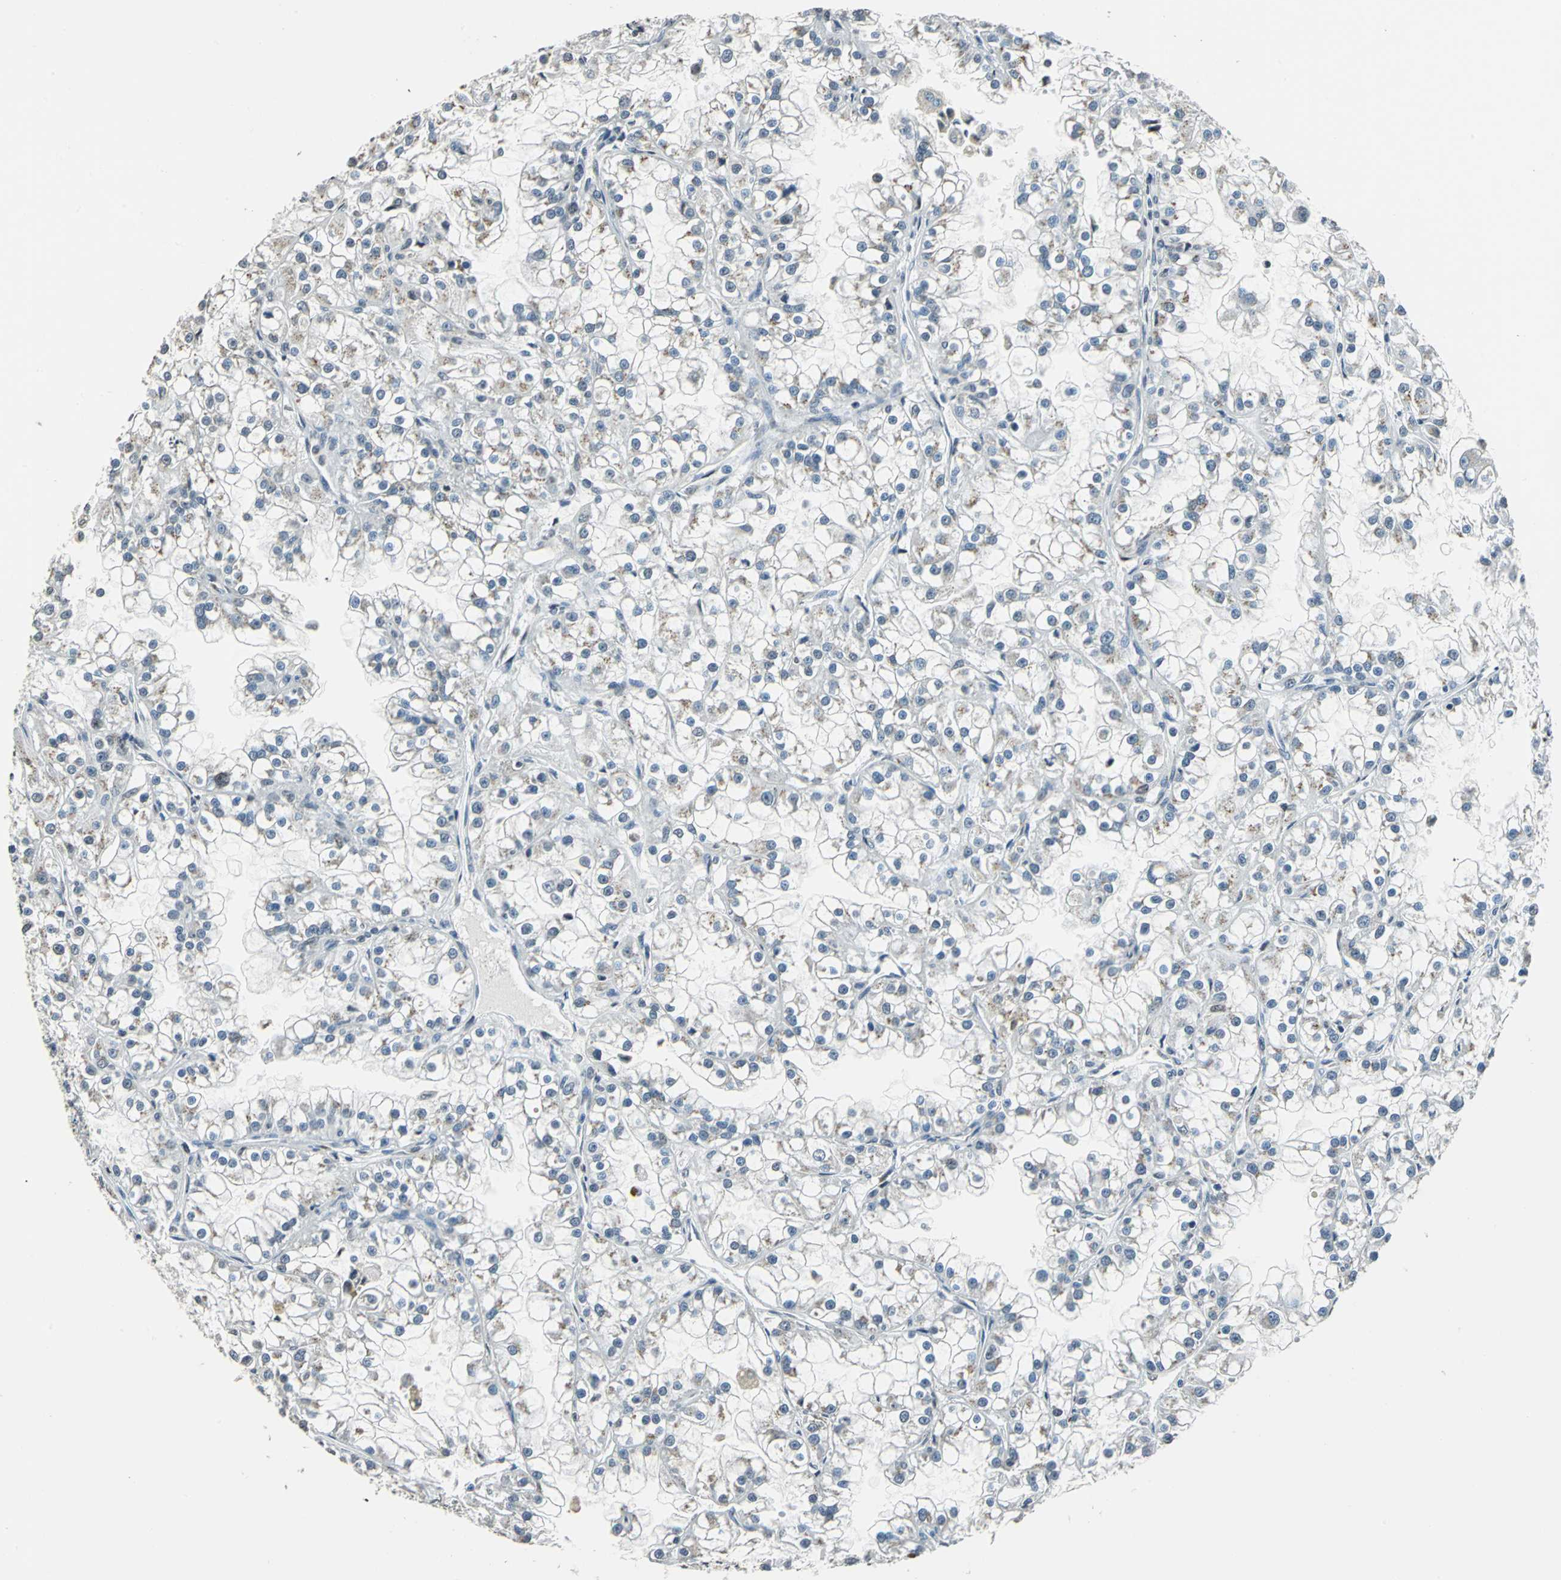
{"staining": {"intensity": "weak", "quantity": "<25%", "location": "cytoplasmic/membranous"}, "tissue": "renal cancer", "cell_type": "Tumor cells", "image_type": "cancer", "snomed": [{"axis": "morphology", "description": "Adenocarcinoma, NOS"}, {"axis": "topography", "description": "Kidney"}], "caption": "IHC of human adenocarcinoma (renal) displays no staining in tumor cells.", "gene": "TMEM115", "patient": {"sex": "female", "age": 52}}